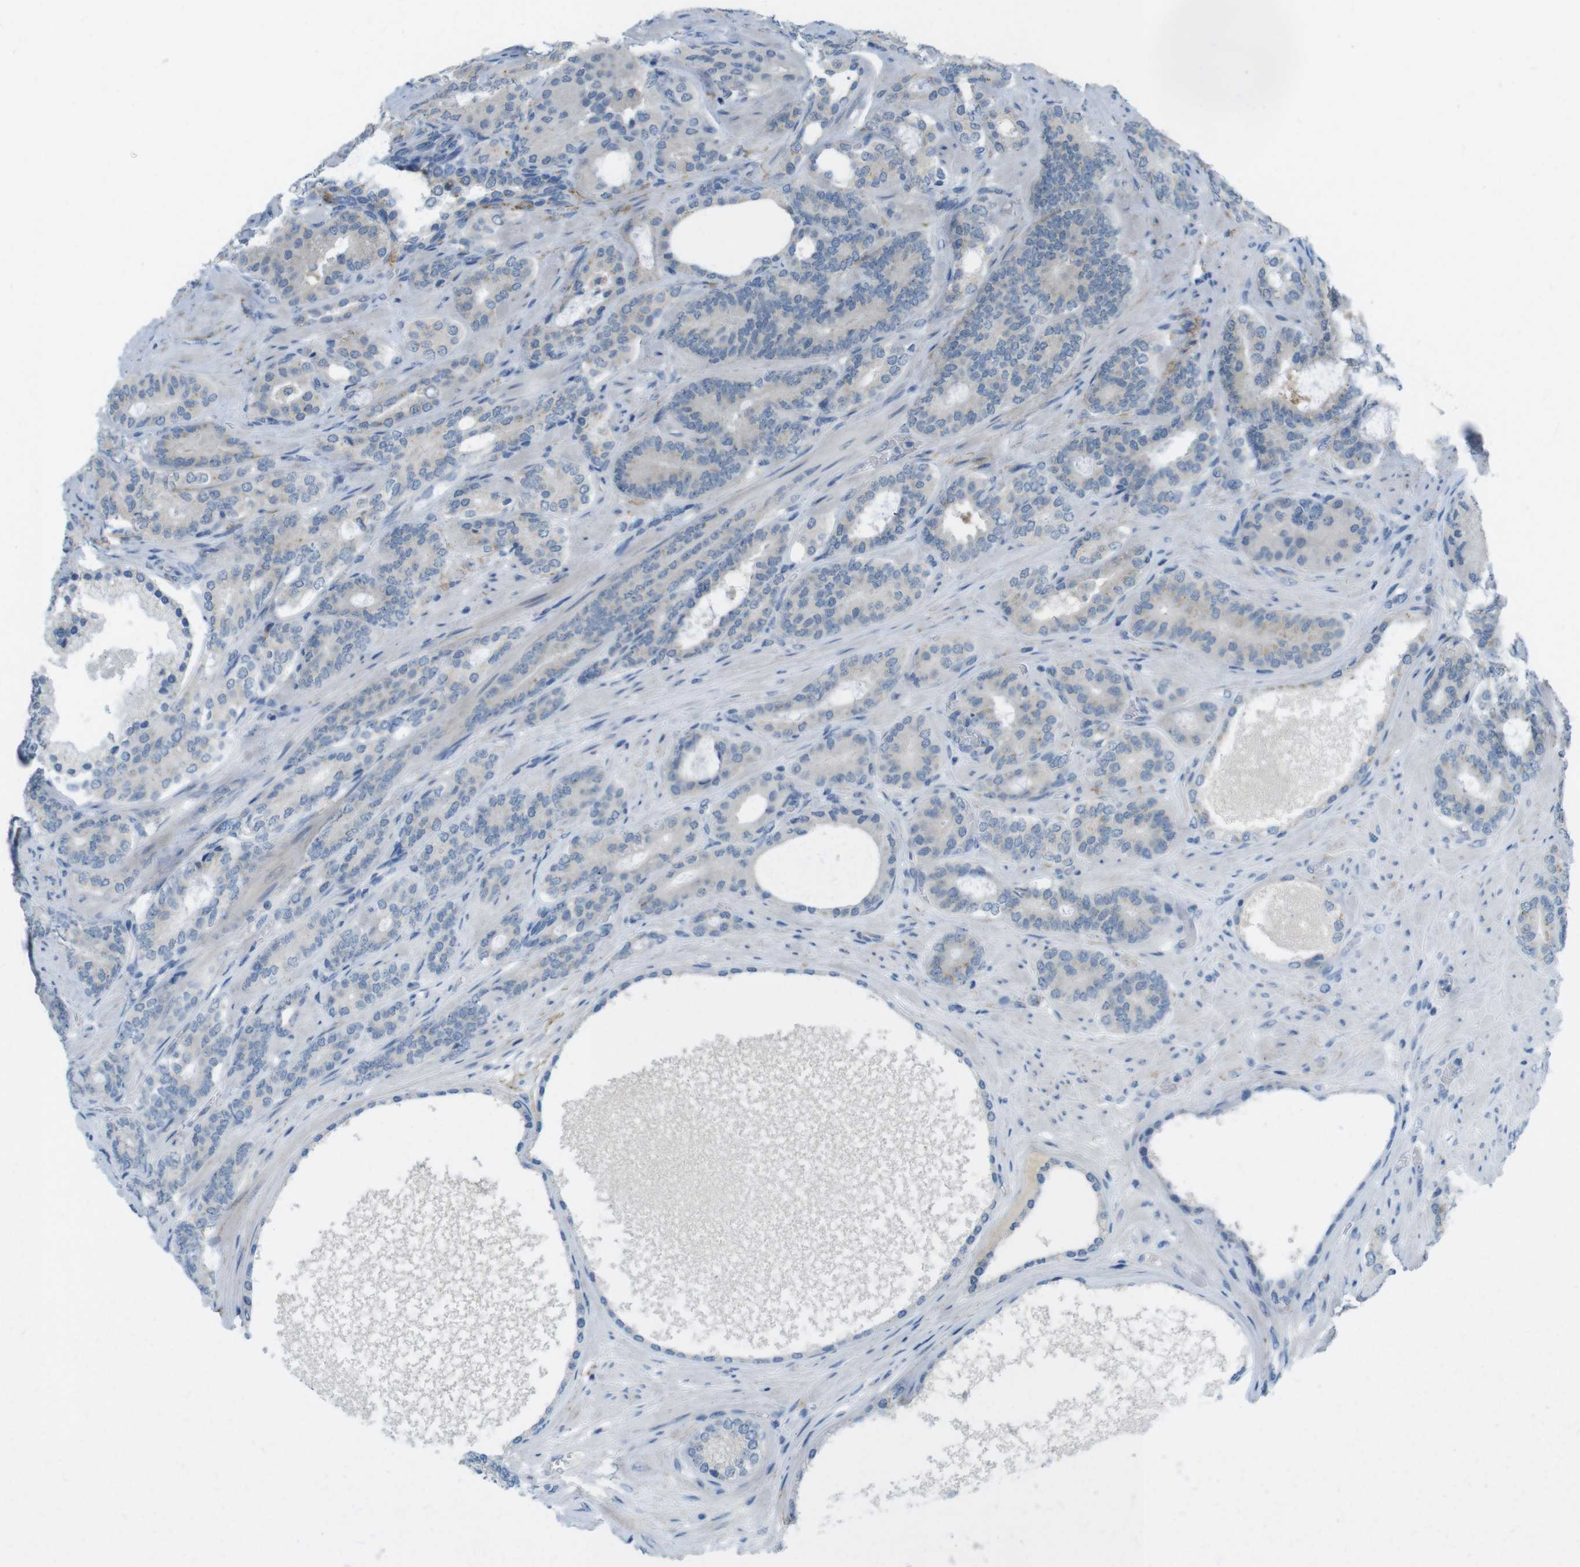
{"staining": {"intensity": "negative", "quantity": "none", "location": "none"}, "tissue": "prostate cancer", "cell_type": "Tumor cells", "image_type": "cancer", "snomed": [{"axis": "morphology", "description": "Adenocarcinoma, Low grade"}, {"axis": "topography", "description": "Prostate"}], "caption": "Tumor cells show no significant protein positivity in prostate low-grade adenocarcinoma.", "gene": "UGT8", "patient": {"sex": "male", "age": 63}}